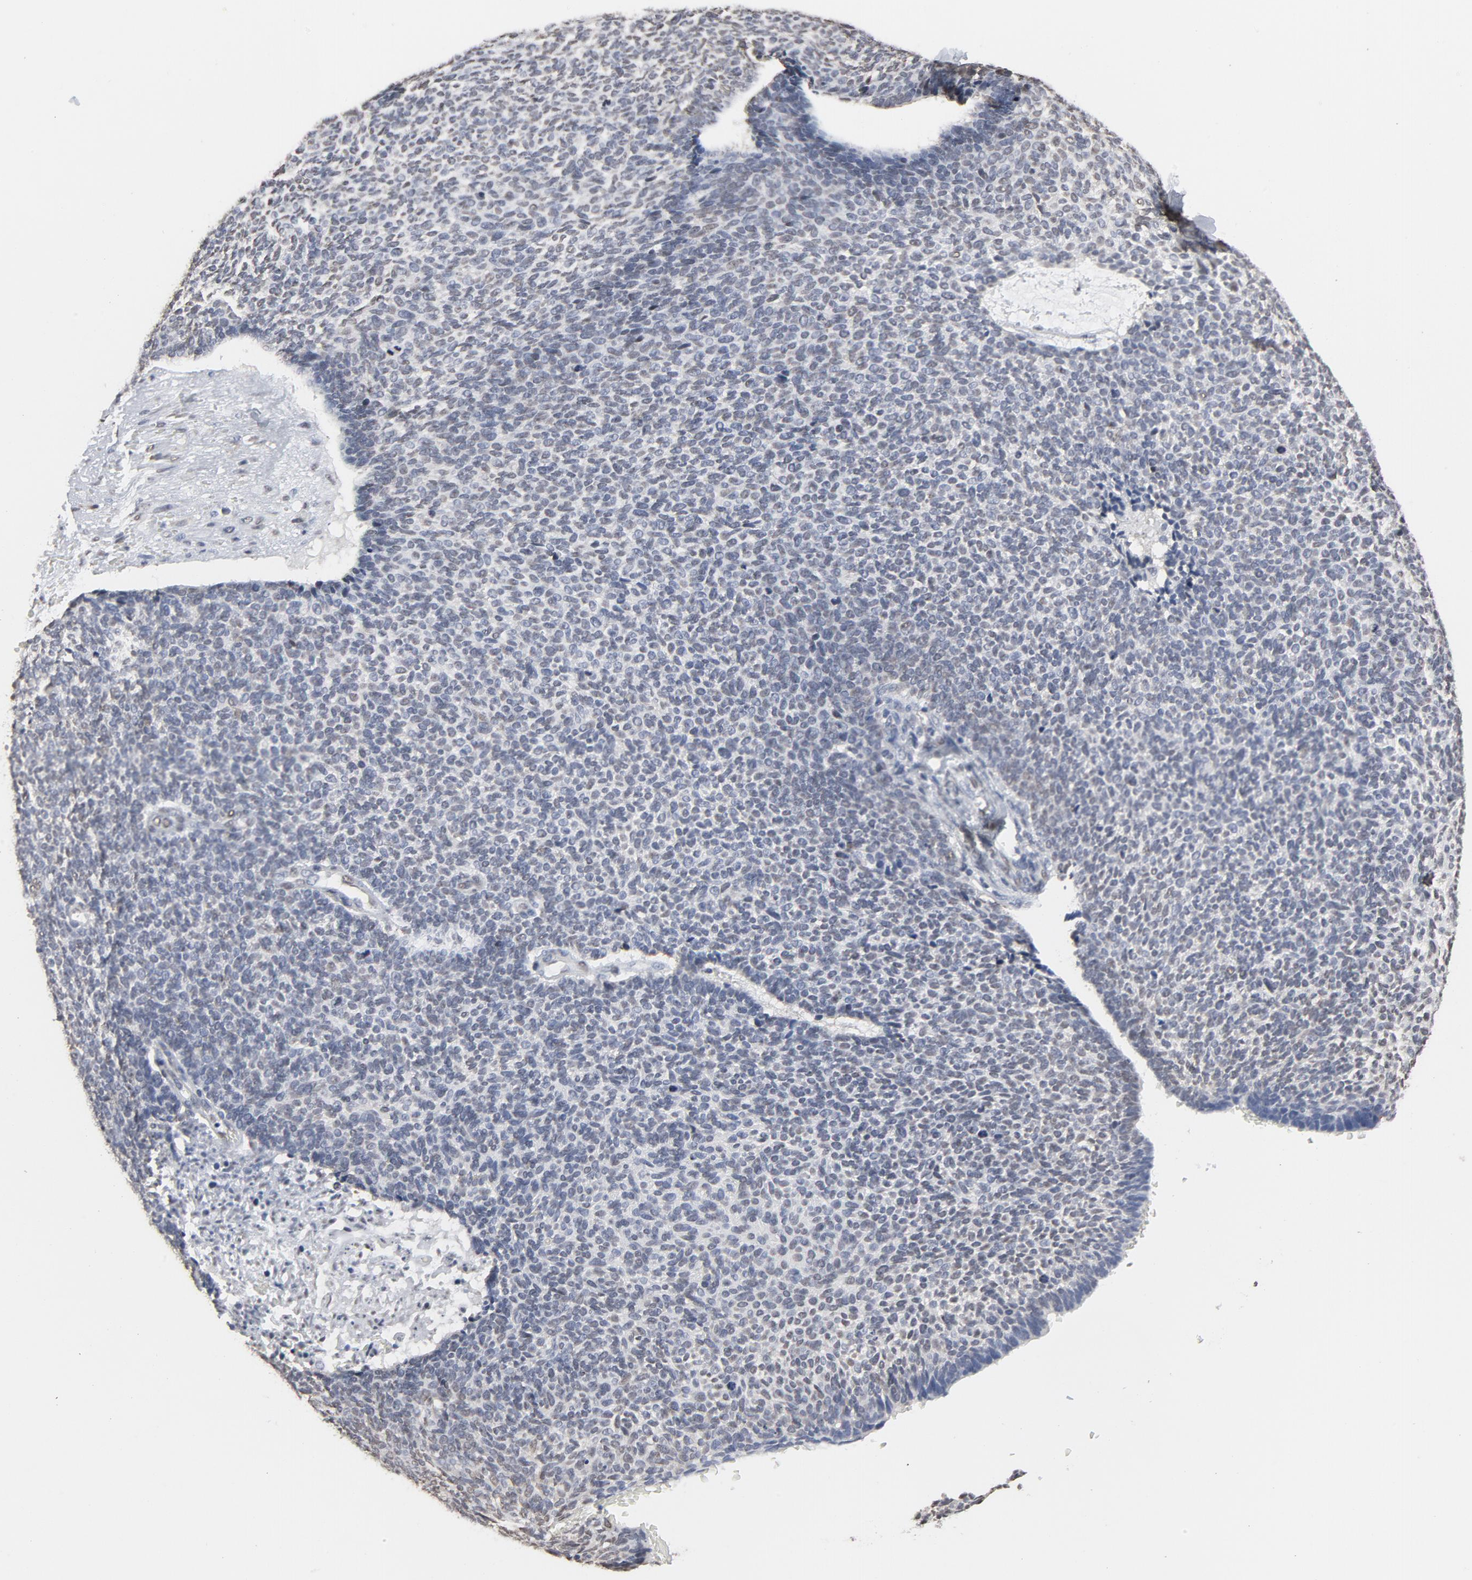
{"staining": {"intensity": "weak", "quantity": "25%-75%", "location": "nuclear"}, "tissue": "skin cancer", "cell_type": "Tumor cells", "image_type": "cancer", "snomed": [{"axis": "morphology", "description": "Basal cell carcinoma"}, {"axis": "topography", "description": "Skin"}], "caption": "This is a micrograph of immunohistochemistry (IHC) staining of skin cancer (basal cell carcinoma), which shows weak expression in the nuclear of tumor cells.", "gene": "MRE11", "patient": {"sex": "male", "age": 87}}